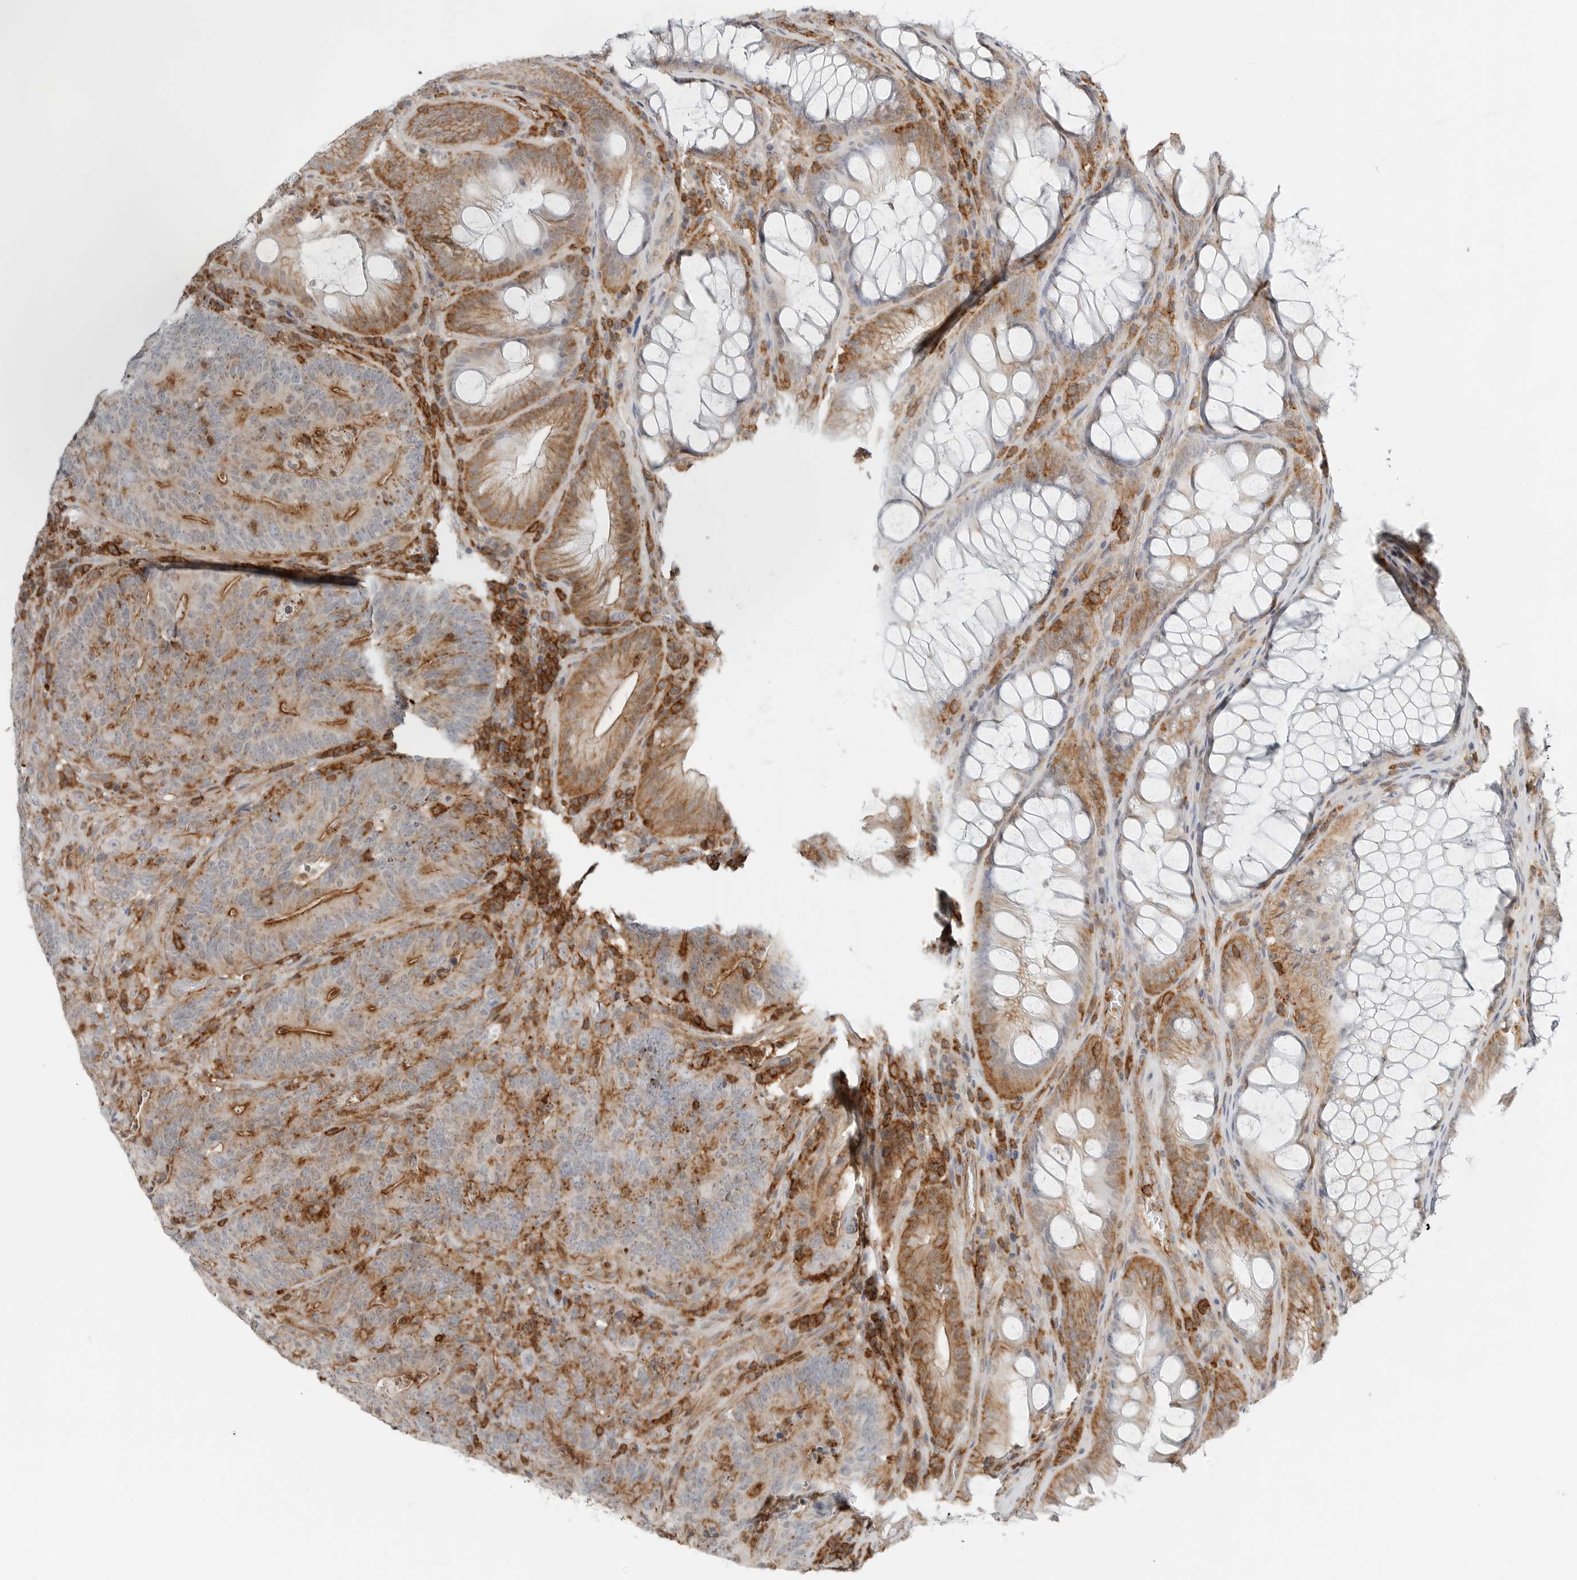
{"staining": {"intensity": "moderate", "quantity": ">75%", "location": "cytoplasmic/membranous"}, "tissue": "colorectal cancer", "cell_type": "Tumor cells", "image_type": "cancer", "snomed": [{"axis": "morphology", "description": "Normal tissue, NOS"}, {"axis": "topography", "description": "Colon"}], "caption": "Immunohistochemistry (IHC) photomicrograph of neoplastic tissue: human colorectal cancer stained using immunohistochemistry demonstrates medium levels of moderate protein expression localized specifically in the cytoplasmic/membranous of tumor cells, appearing as a cytoplasmic/membranous brown color.", "gene": "LEFTY2", "patient": {"sex": "female", "age": 82}}